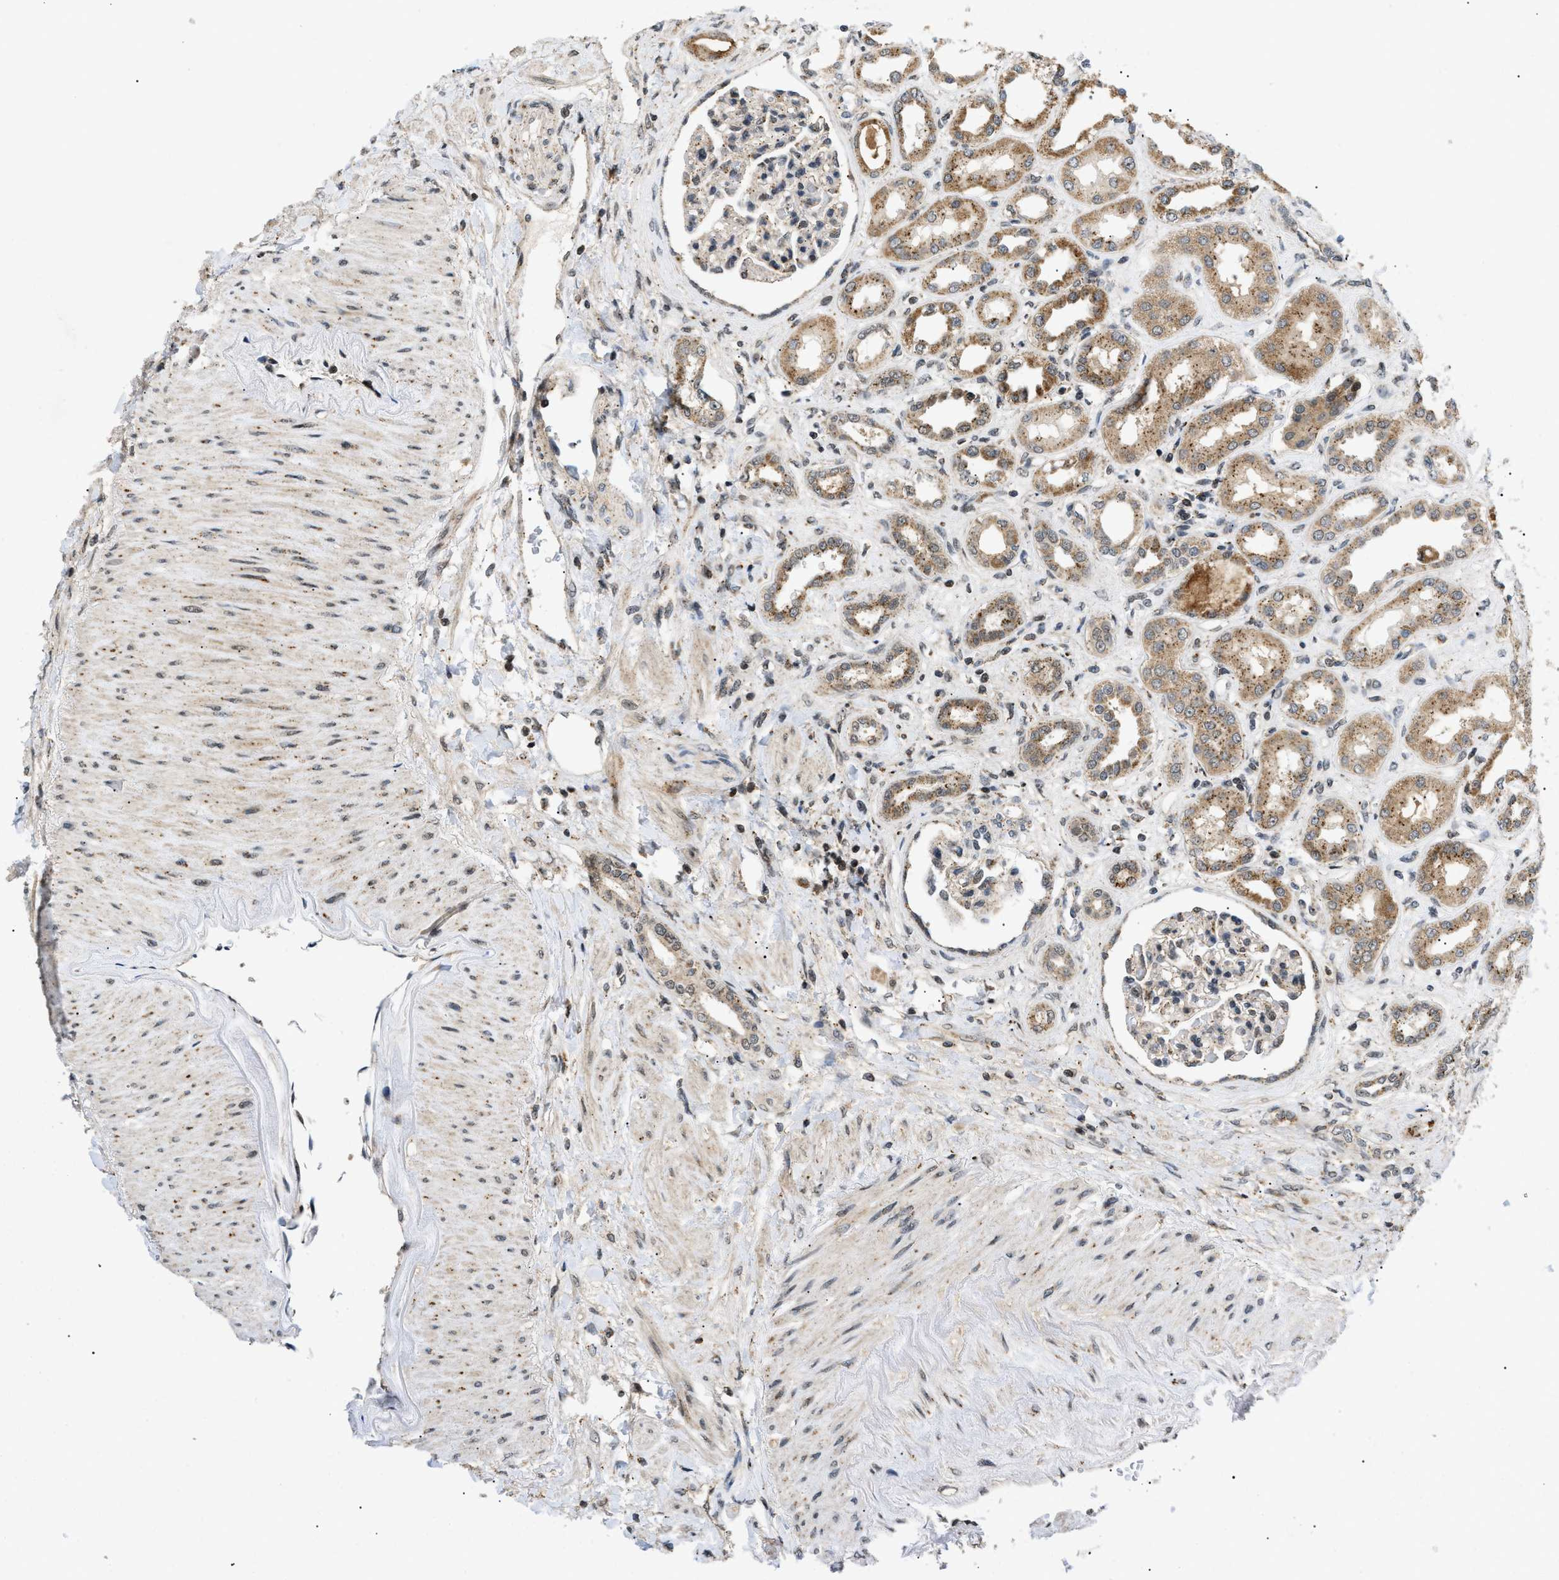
{"staining": {"intensity": "weak", "quantity": "<25%", "location": "cytoplasmic/membranous"}, "tissue": "kidney", "cell_type": "Cells in glomeruli", "image_type": "normal", "snomed": [{"axis": "morphology", "description": "Normal tissue, NOS"}, {"axis": "topography", "description": "Kidney"}], "caption": "High magnification brightfield microscopy of normal kidney stained with DAB (brown) and counterstained with hematoxylin (blue): cells in glomeruli show no significant positivity.", "gene": "ZBTB11", "patient": {"sex": "male", "age": 59}}